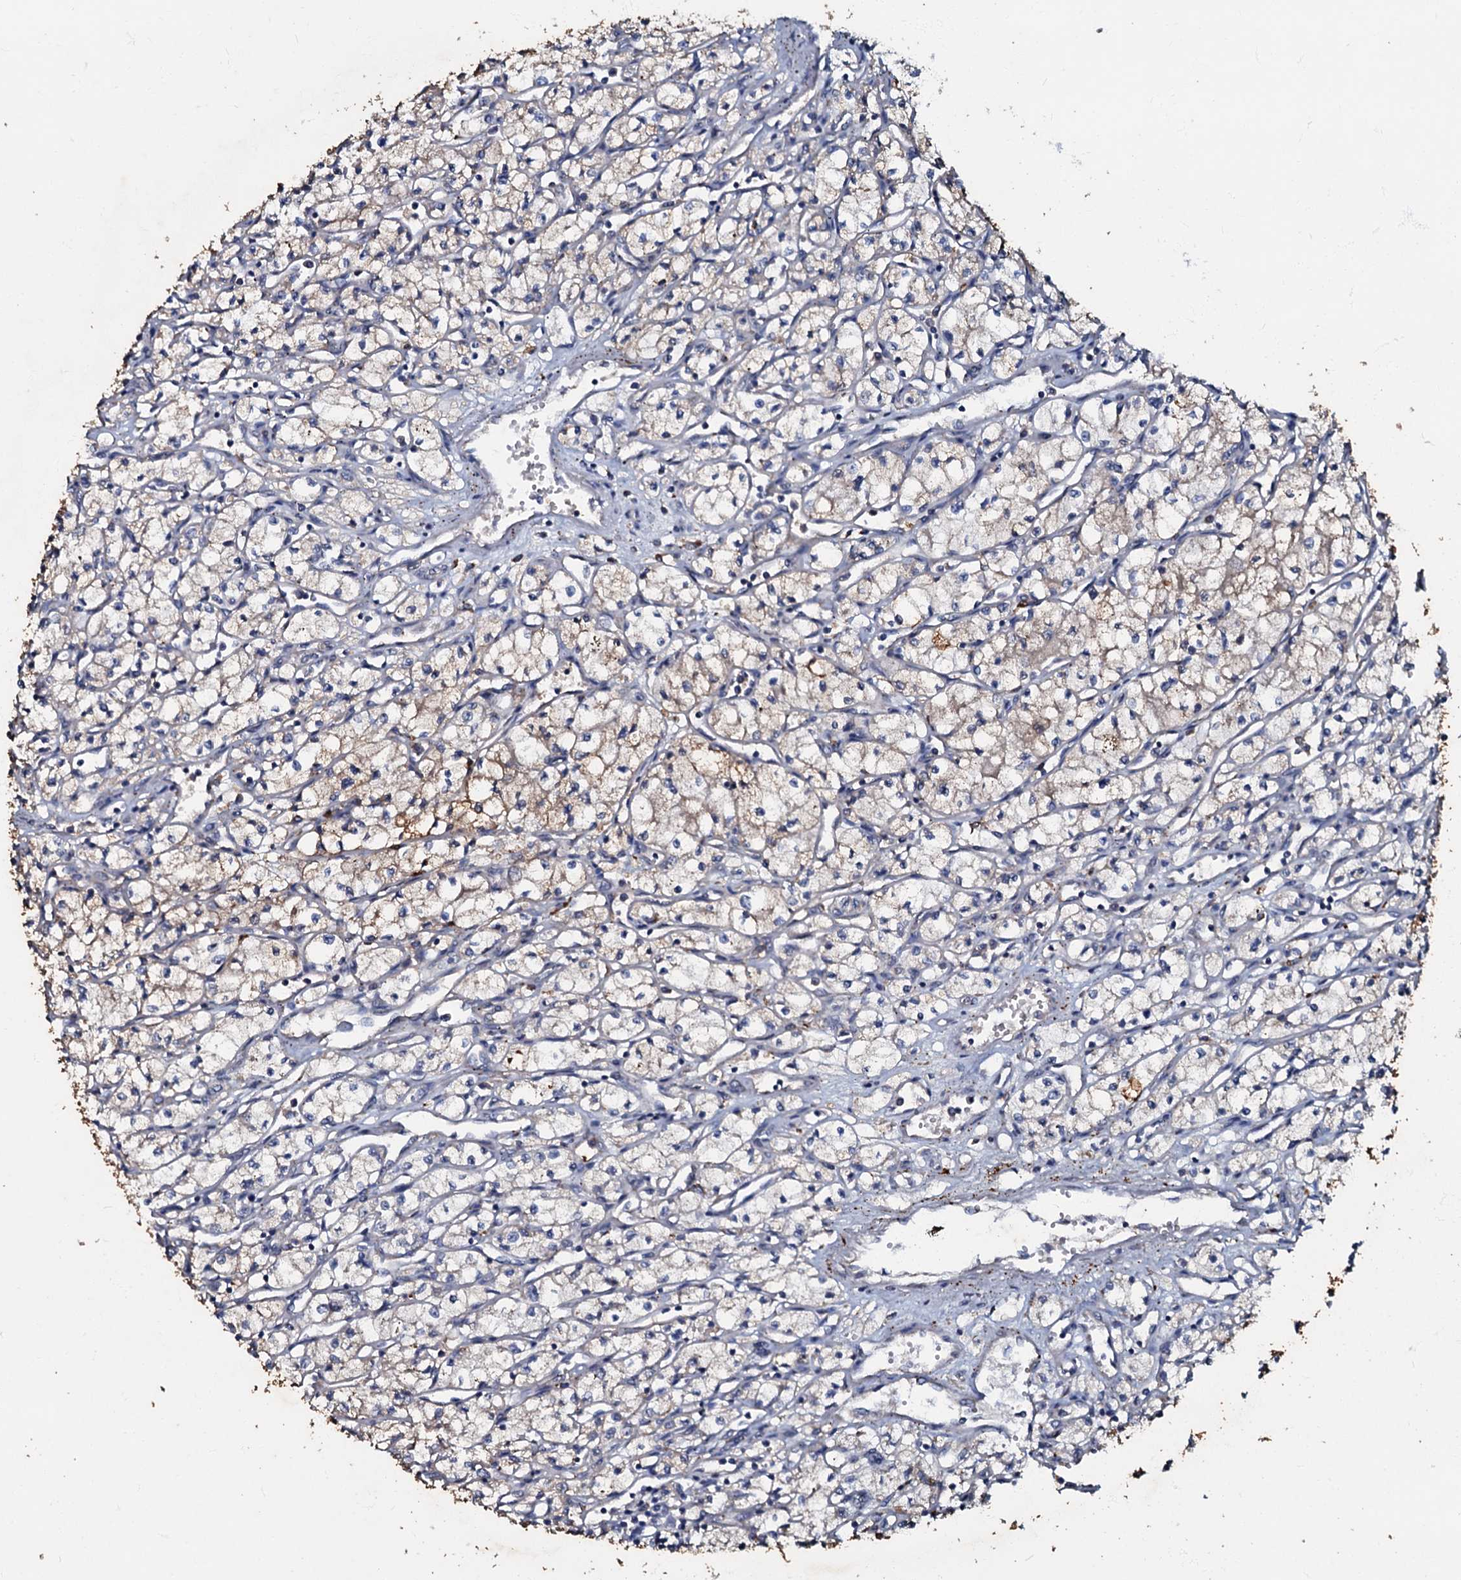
{"staining": {"intensity": "weak", "quantity": "25%-75%", "location": "cytoplasmic/membranous"}, "tissue": "renal cancer", "cell_type": "Tumor cells", "image_type": "cancer", "snomed": [{"axis": "morphology", "description": "Adenocarcinoma, NOS"}, {"axis": "topography", "description": "Kidney"}], "caption": "This histopathology image displays immunohistochemistry staining of human adenocarcinoma (renal), with low weak cytoplasmic/membranous positivity in approximately 25%-75% of tumor cells.", "gene": "MANSC4", "patient": {"sex": "male", "age": 59}}